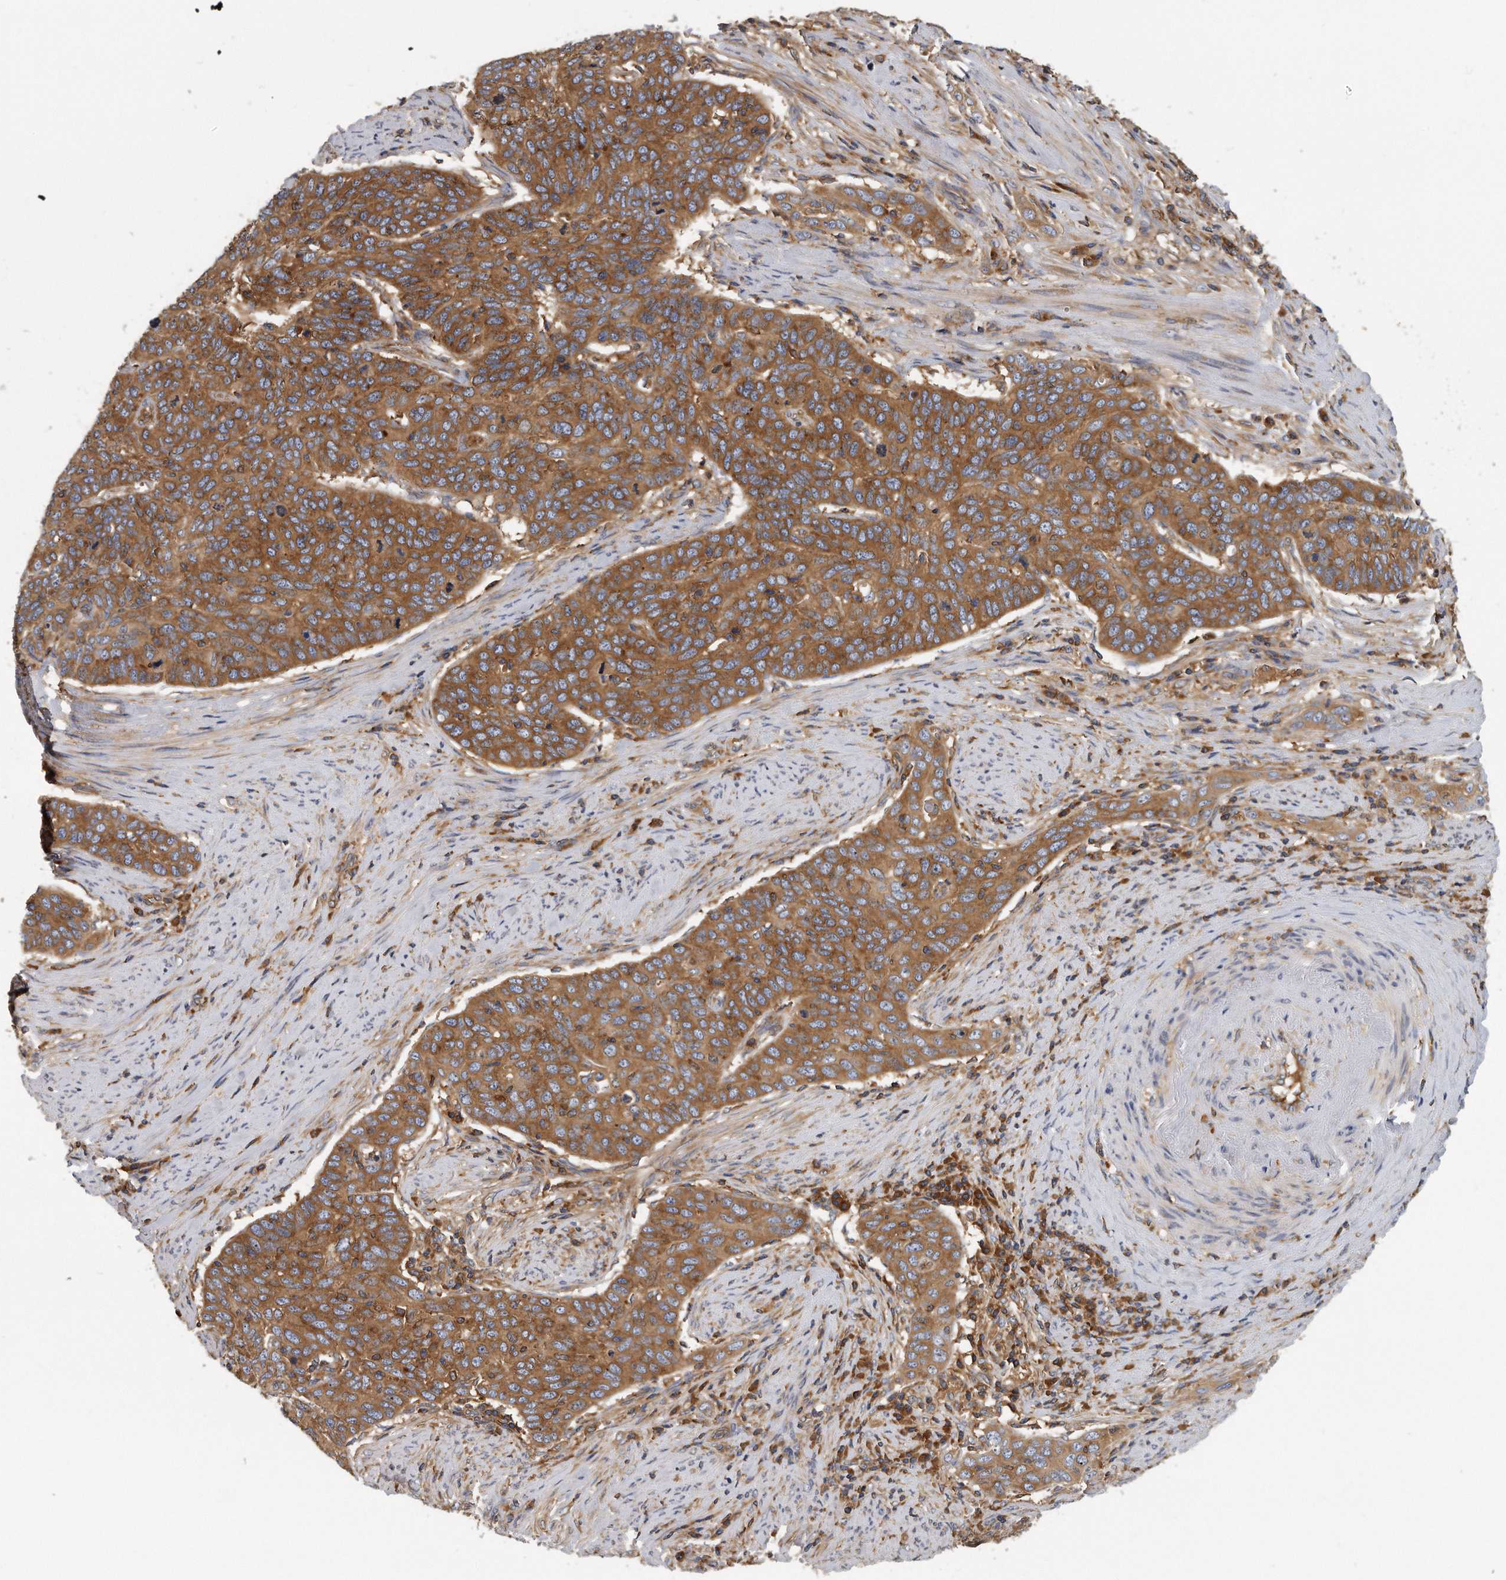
{"staining": {"intensity": "strong", "quantity": ">75%", "location": "cytoplasmic/membranous"}, "tissue": "cervical cancer", "cell_type": "Tumor cells", "image_type": "cancer", "snomed": [{"axis": "morphology", "description": "Squamous cell carcinoma, NOS"}, {"axis": "topography", "description": "Cervix"}], "caption": "Cervical cancer (squamous cell carcinoma) was stained to show a protein in brown. There is high levels of strong cytoplasmic/membranous staining in approximately >75% of tumor cells. (DAB (3,3'-diaminobenzidine) IHC with brightfield microscopy, high magnification).", "gene": "EIF3I", "patient": {"sex": "female", "age": 60}}